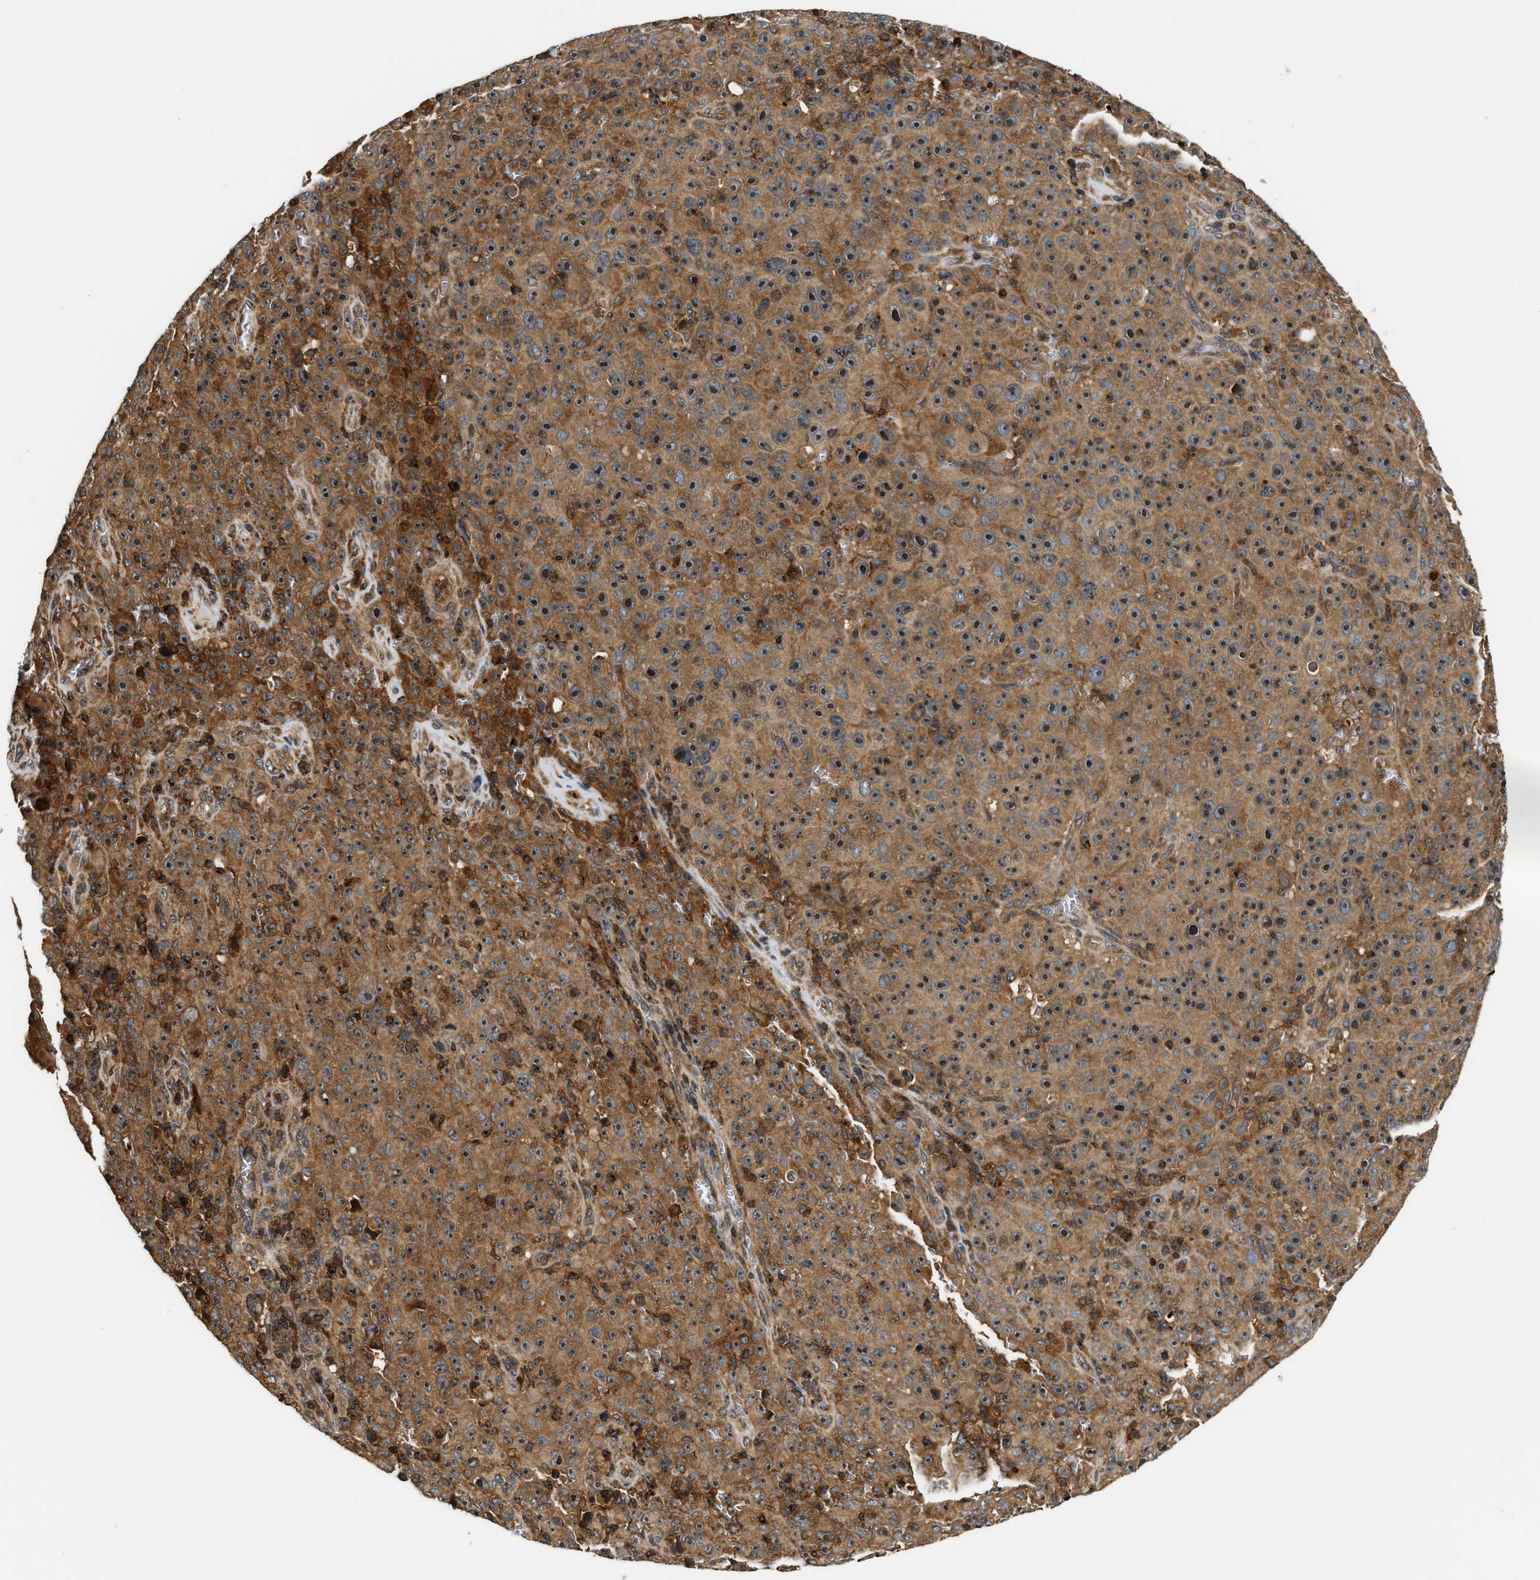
{"staining": {"intensity": "moderate", "quantity": ">75%", "location": "cytoplasmic/membranous"}, "tissue": "melanoma", "cell_type": "Tumor cells", "image_type": "cancer", "snomed": [{"axis": "morphology", "description": "Malignant melanoma, NOS"}, {"axis": "topography", "description": "Skin"}], "caption": "Immunohistochemistry histopathology image of neoplastic tissue: malignant melanoma stained using immunohistochemistry (IHC) exhibits medium levels of moderate protein expression localized specifically in the cytoplasmic/membranous of tumor cells, appearing as a cytoplasmic/membranous brown color.", "gene": "SNX5", "patient": {"sex": "female", "age": 82}}